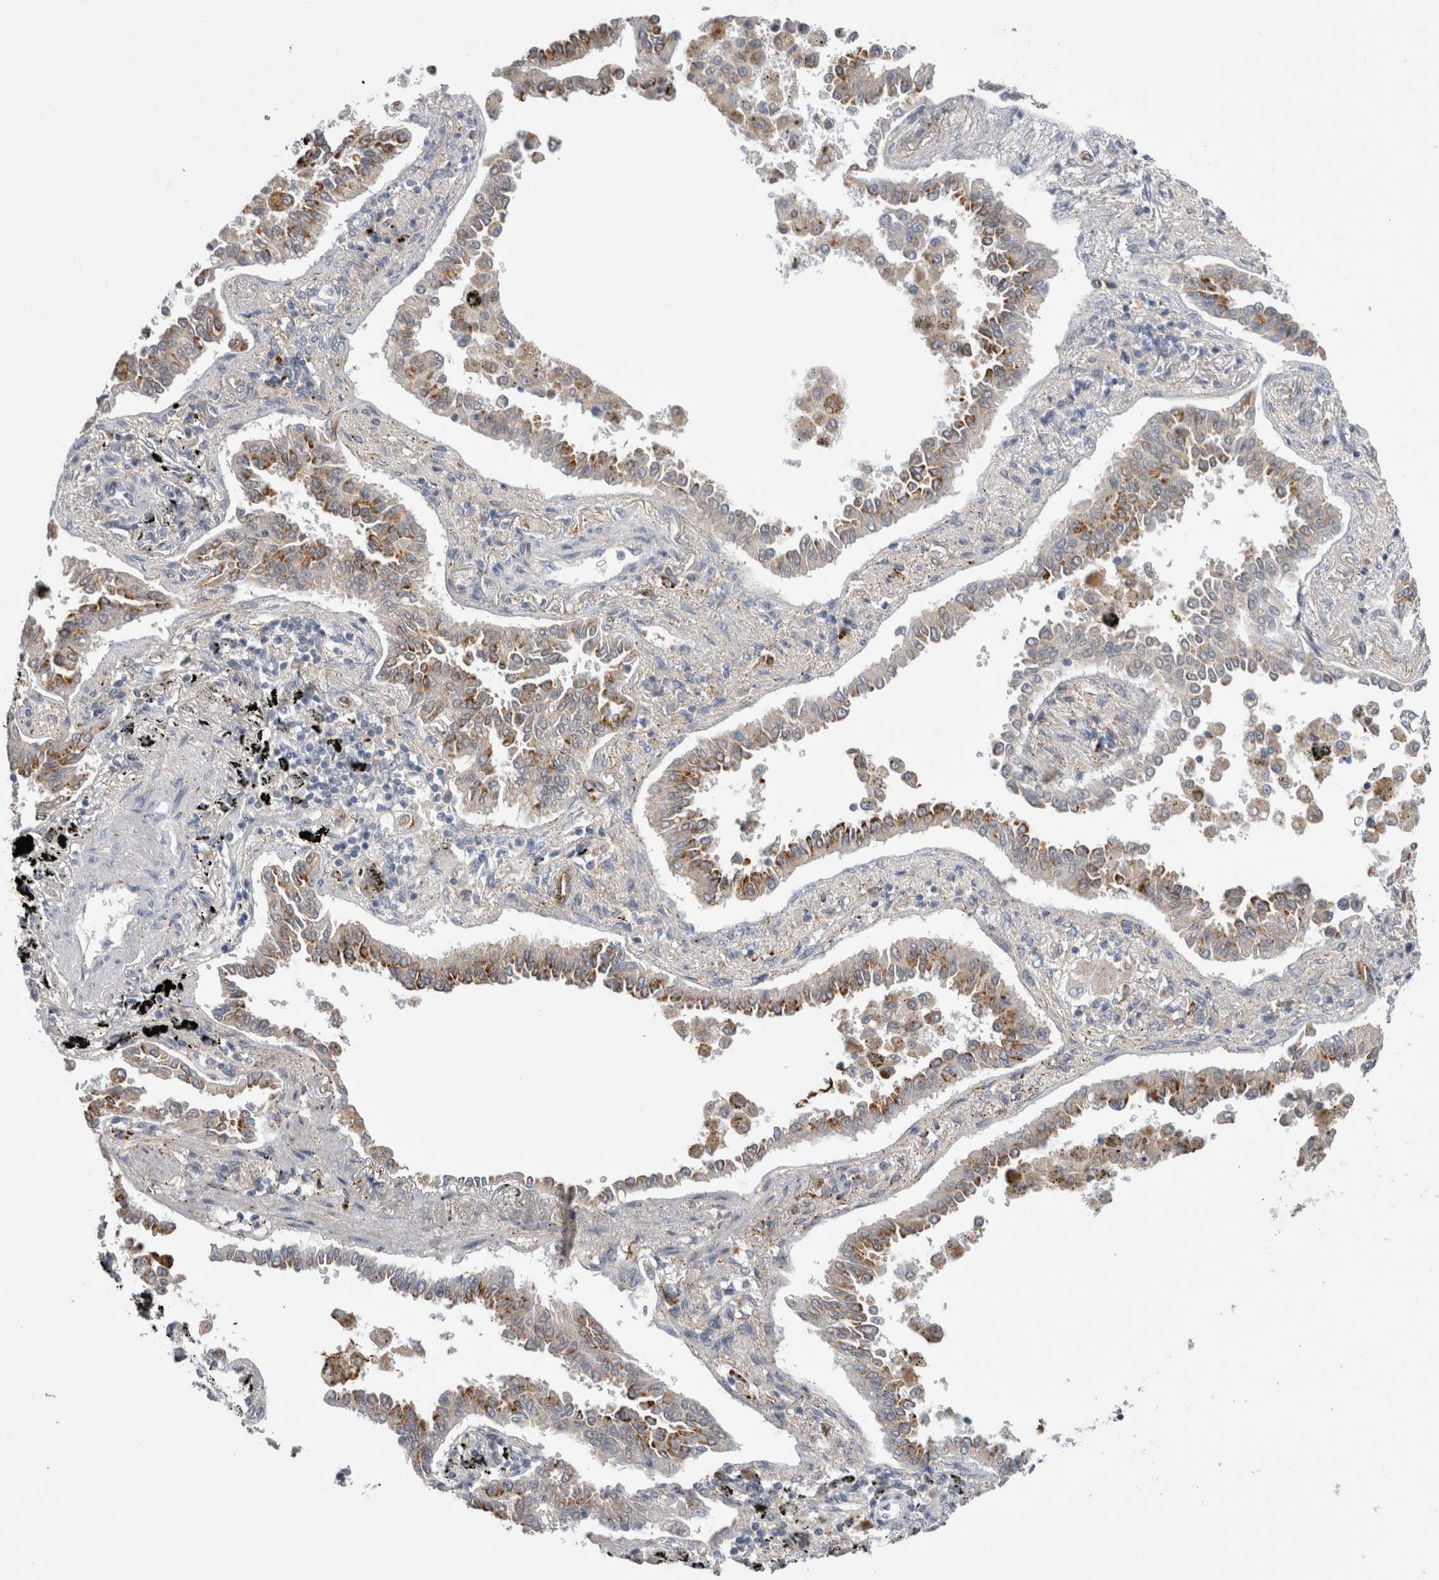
{"staining": {"intensity": "moderate", "quantity": "25%-75%", "location": "cytoplasmic/membranous"}, "tissue": "lung cancer", "cell_type": "Tumor cells", "image_type": "cancer", "snomed": [{"axis": "morphology", "description": "Normal tissue, NOS"}, {"axis": "morphology", "description": "Adenocarcinoma, NOS"}, {"axis": "topography", "description": "Lung"}], "caption": "Immunohistochemical staining of lung adenocarcinoma exhibits moderate cytoplasmic/membranous protein staining in approximately 25%-75% of tumor cells. The staining is performed using DAB brown chromogen to label protein expression. The nuclei are counter-stained blue using hematoxylin.", "gene": "EPDR1", "patient": {"sex": "male", "age": 59}}